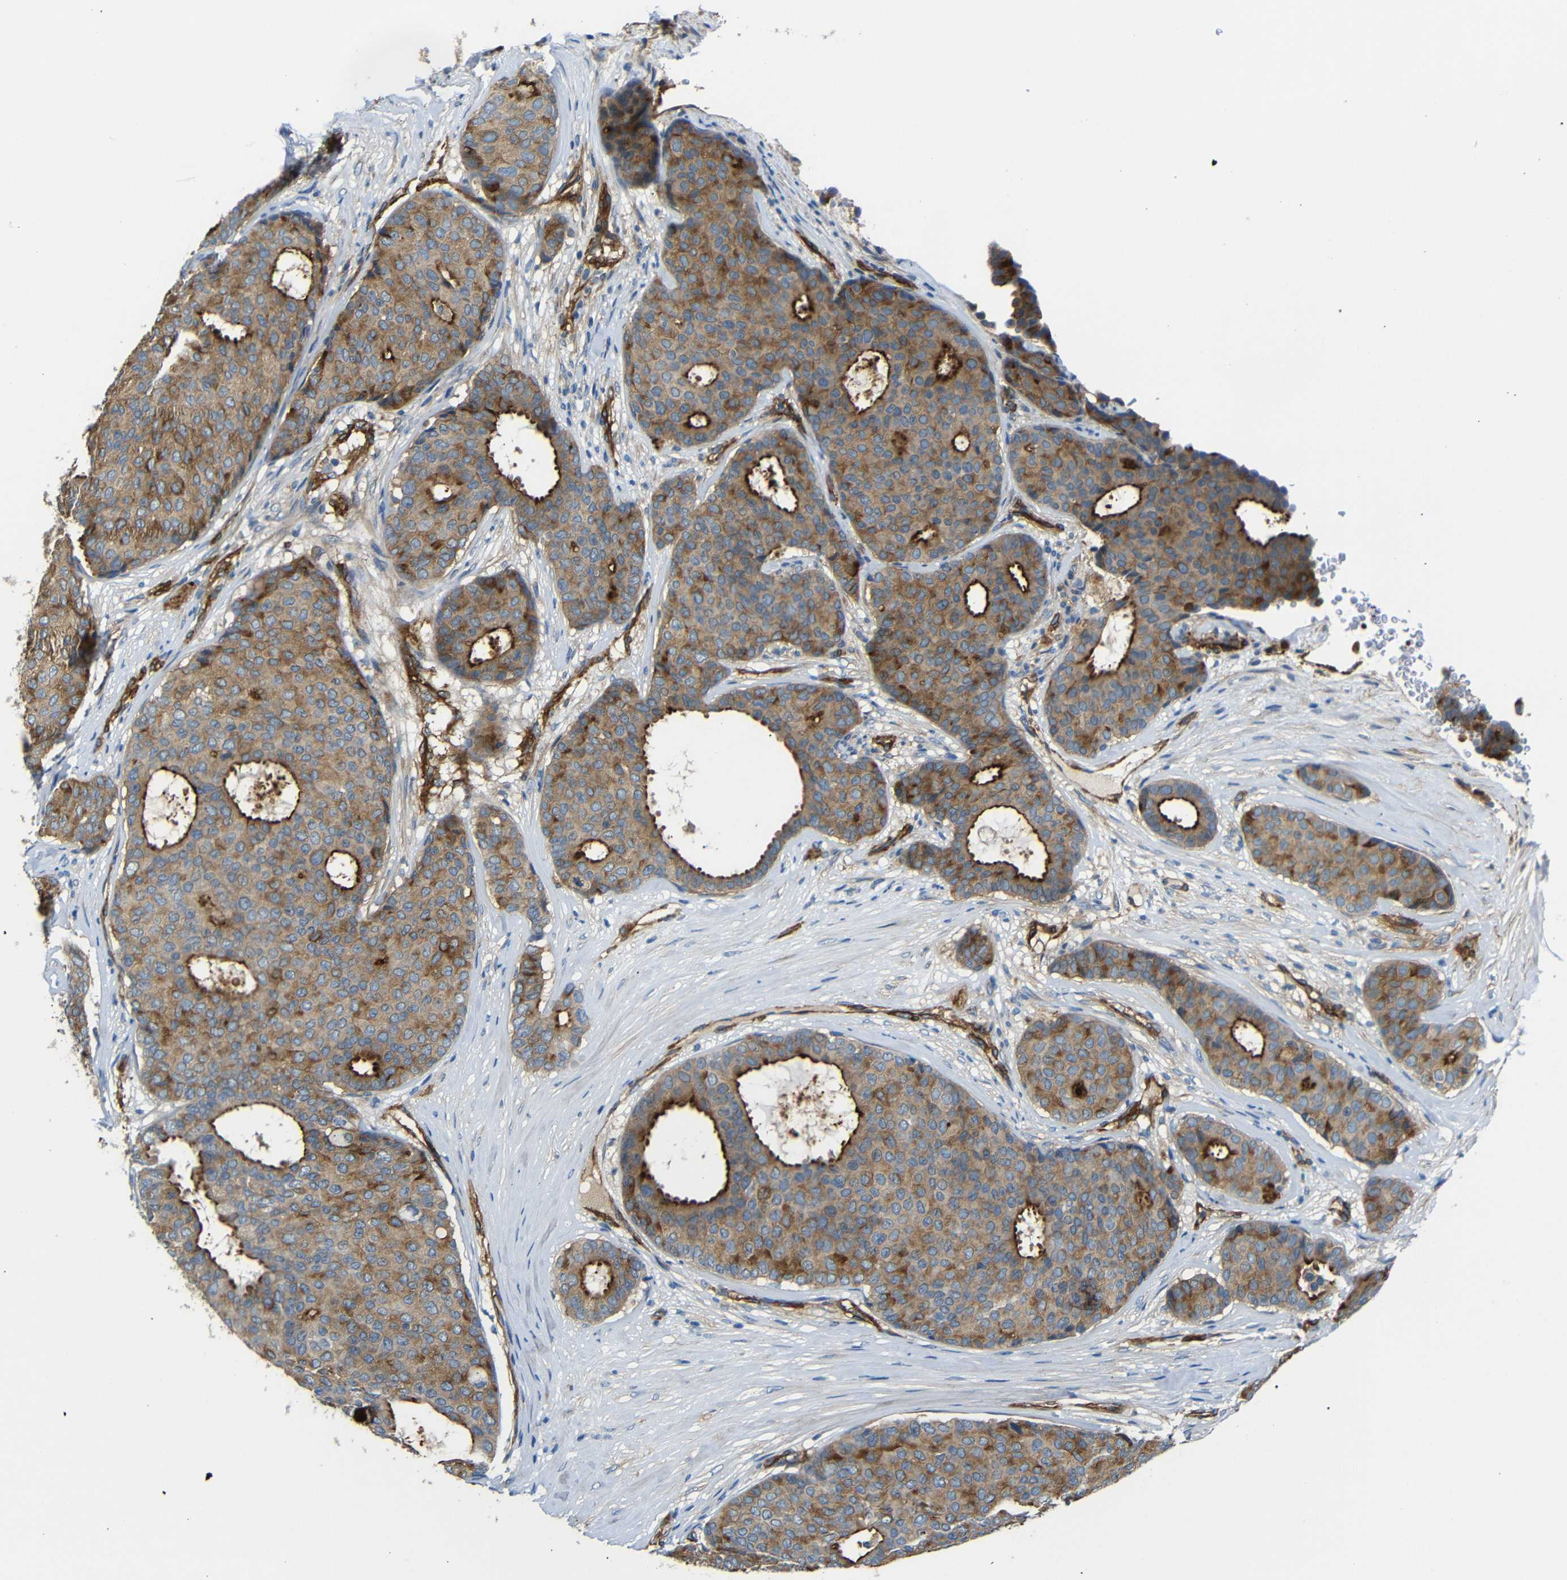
{"staining": {"intensity": "moderate", "quantity": ">75%", "location": "cytoplasmic/membranous"}, "tissue": "breast cancer", "cell_type": "Tumor cells", "image_type": "cancer", "snomed": [{"axis": "morphology", "description": "Duct carcinoma"}, {"axis": "topography", "description": "Breast"}], "caption": "Immunohistochemical staining of human breast infiltrating ductal carcinoma displays moderate cytoplasmic/membranous protein positivity in approximately >75% of tumor cells.", "gene": "MYO1B", "patient": {"sex": "female", "age": 75}}